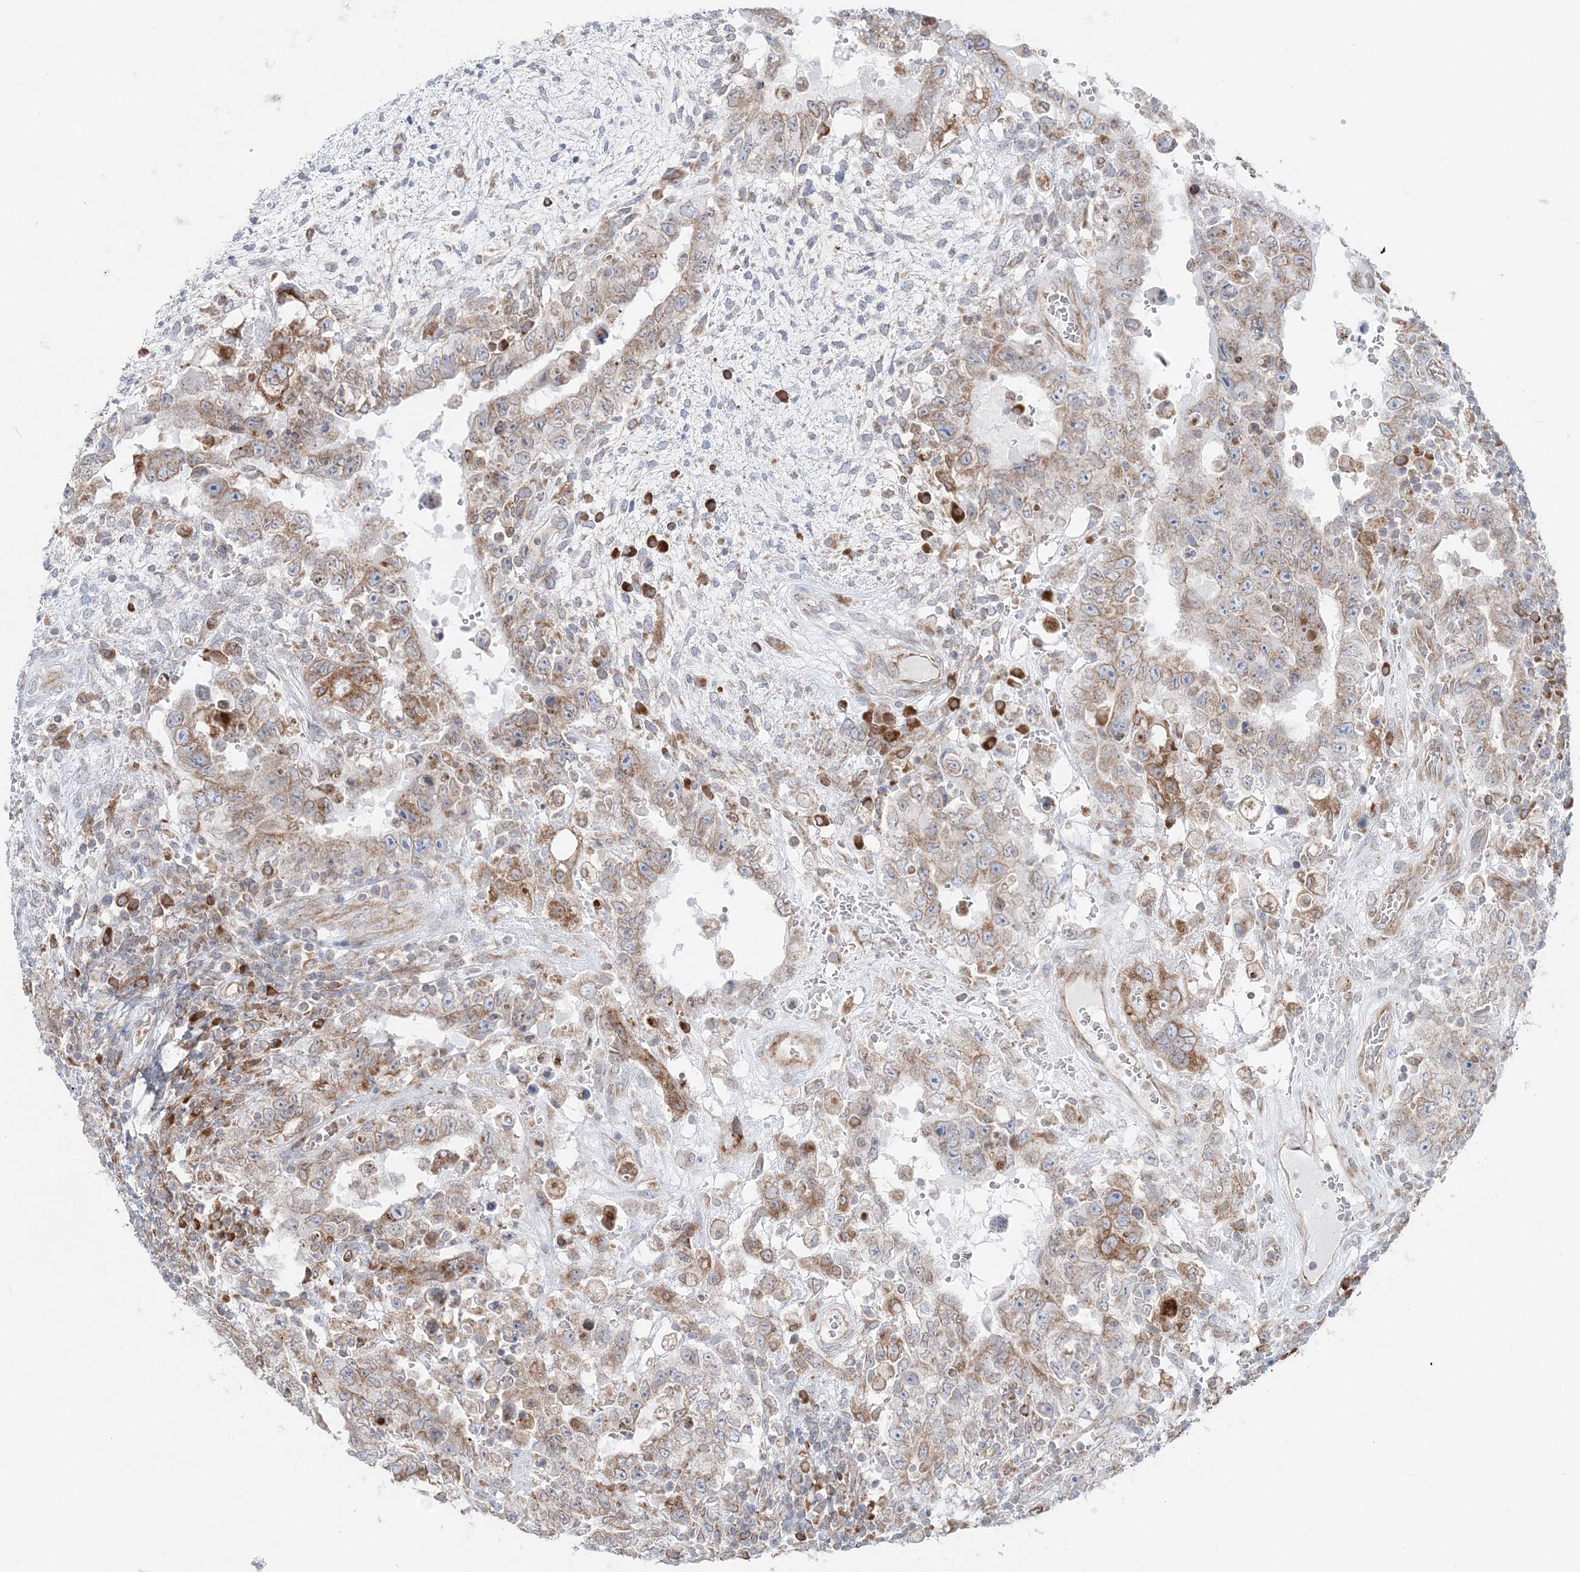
{"staining": {"intensity": "weak", "quantity": ">75%", "location": "cytoplasmic/membranous"}, "tissue": "testis cancer", "cell_type": "Tumor cells", "image_type": "cancer", "snomed": [{"axis": "morphology", "description": "Carcinoma, Embryonal, NOS"}, {"axis": "topography", "description": "Testis"}], "caption": "Tumor cells reveal low levels of weak cytoplasmic/membranous positivity in approximately >75% of cells in testis cancer (embryonal carcinoma). The staining was performed using DAB (3,3'-diaminobenzidine), with brown indicating positive protein expression. Nuclei are stained blue with hematoxylin.", "gene": "TMED10", "patient": {"sex": "male", "age": 26}}